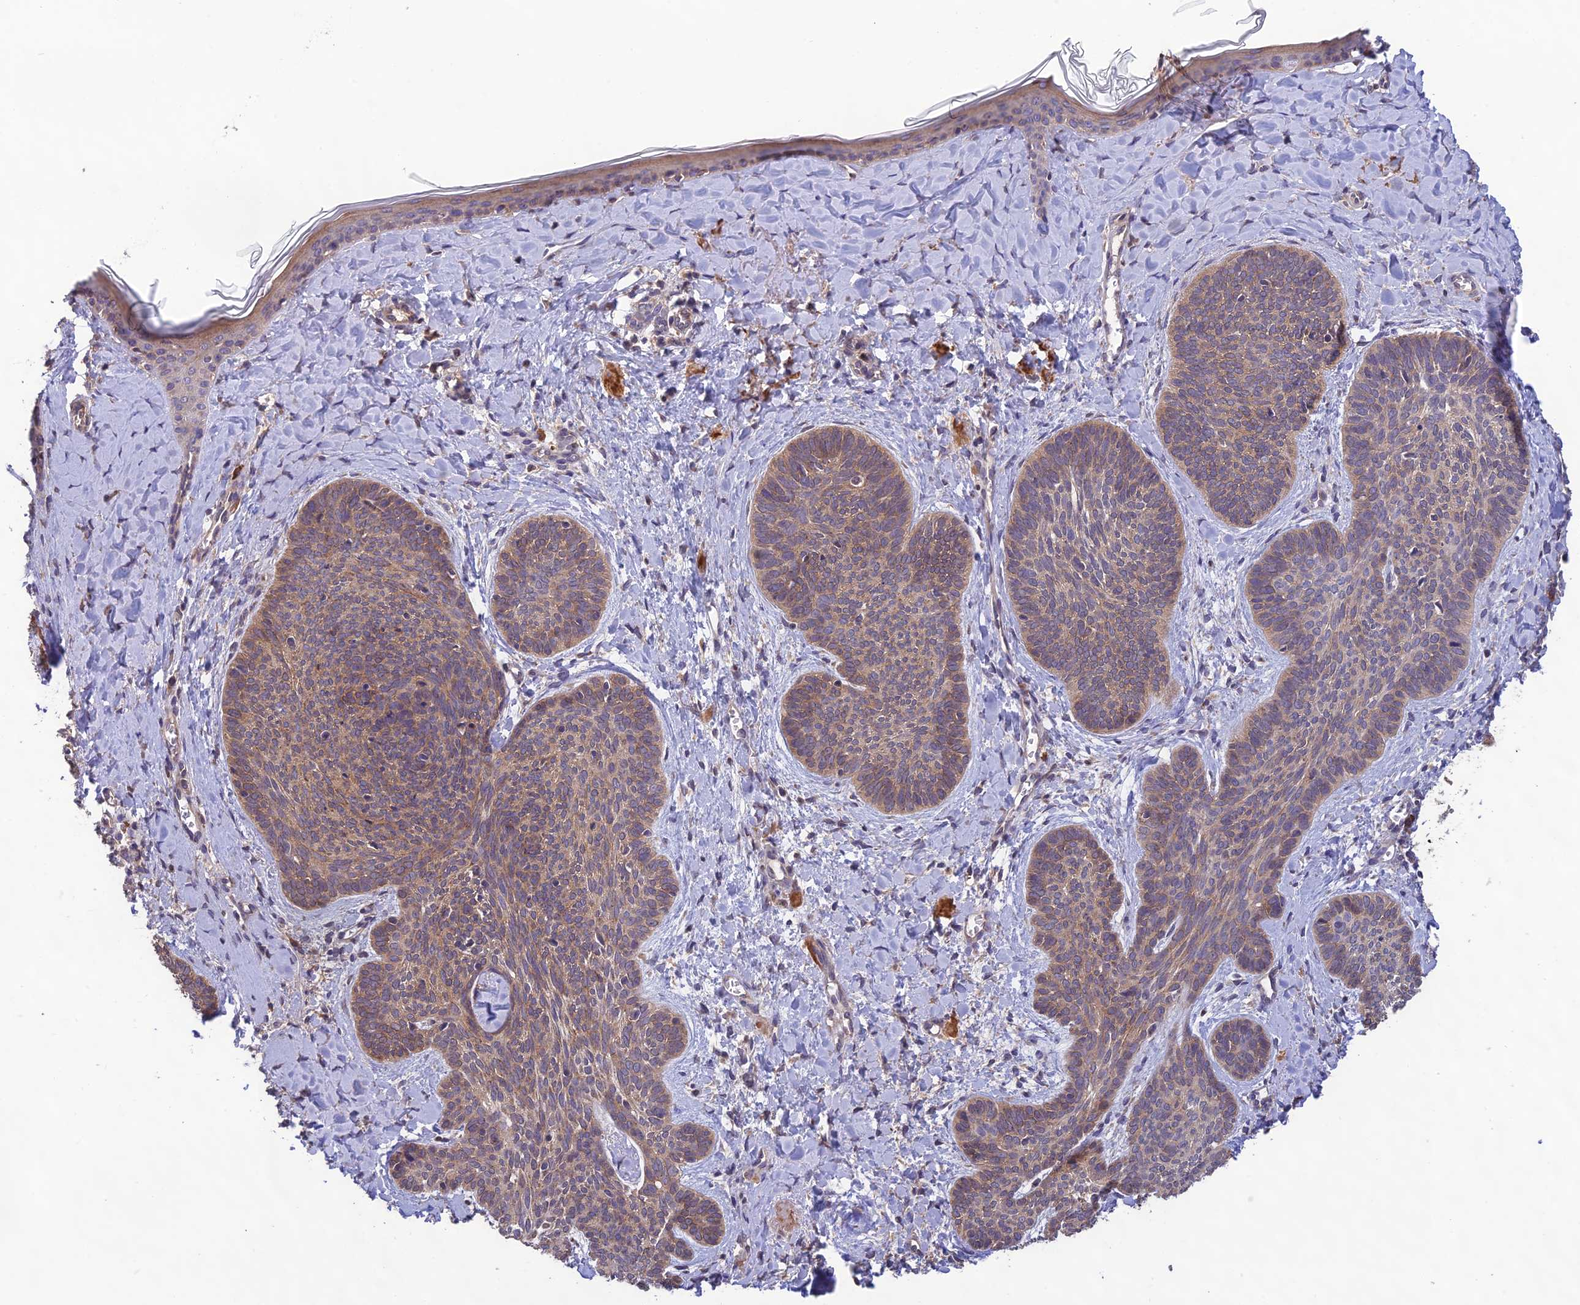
{"staining": {"intensity": "moderate", "quantity": ">75%", "location": "cytoplasmic/membranous"}, "tissue": "skin cancer", "cell_type": "Tumor cells", "image_type": "cancer", "snomed": [{"axis": "morphology", "description": "Basal cell carcinoma"}, {"axis": "topography", "description": "Skin"}], "caption": "Tumor cells show medium levels of moderate cytoplasmic/membranous staining in about >75% of cells in human skin basal cell carcinoma.", "gene": "MRNIP", "patient": {"sex": "female", "age": 81}}